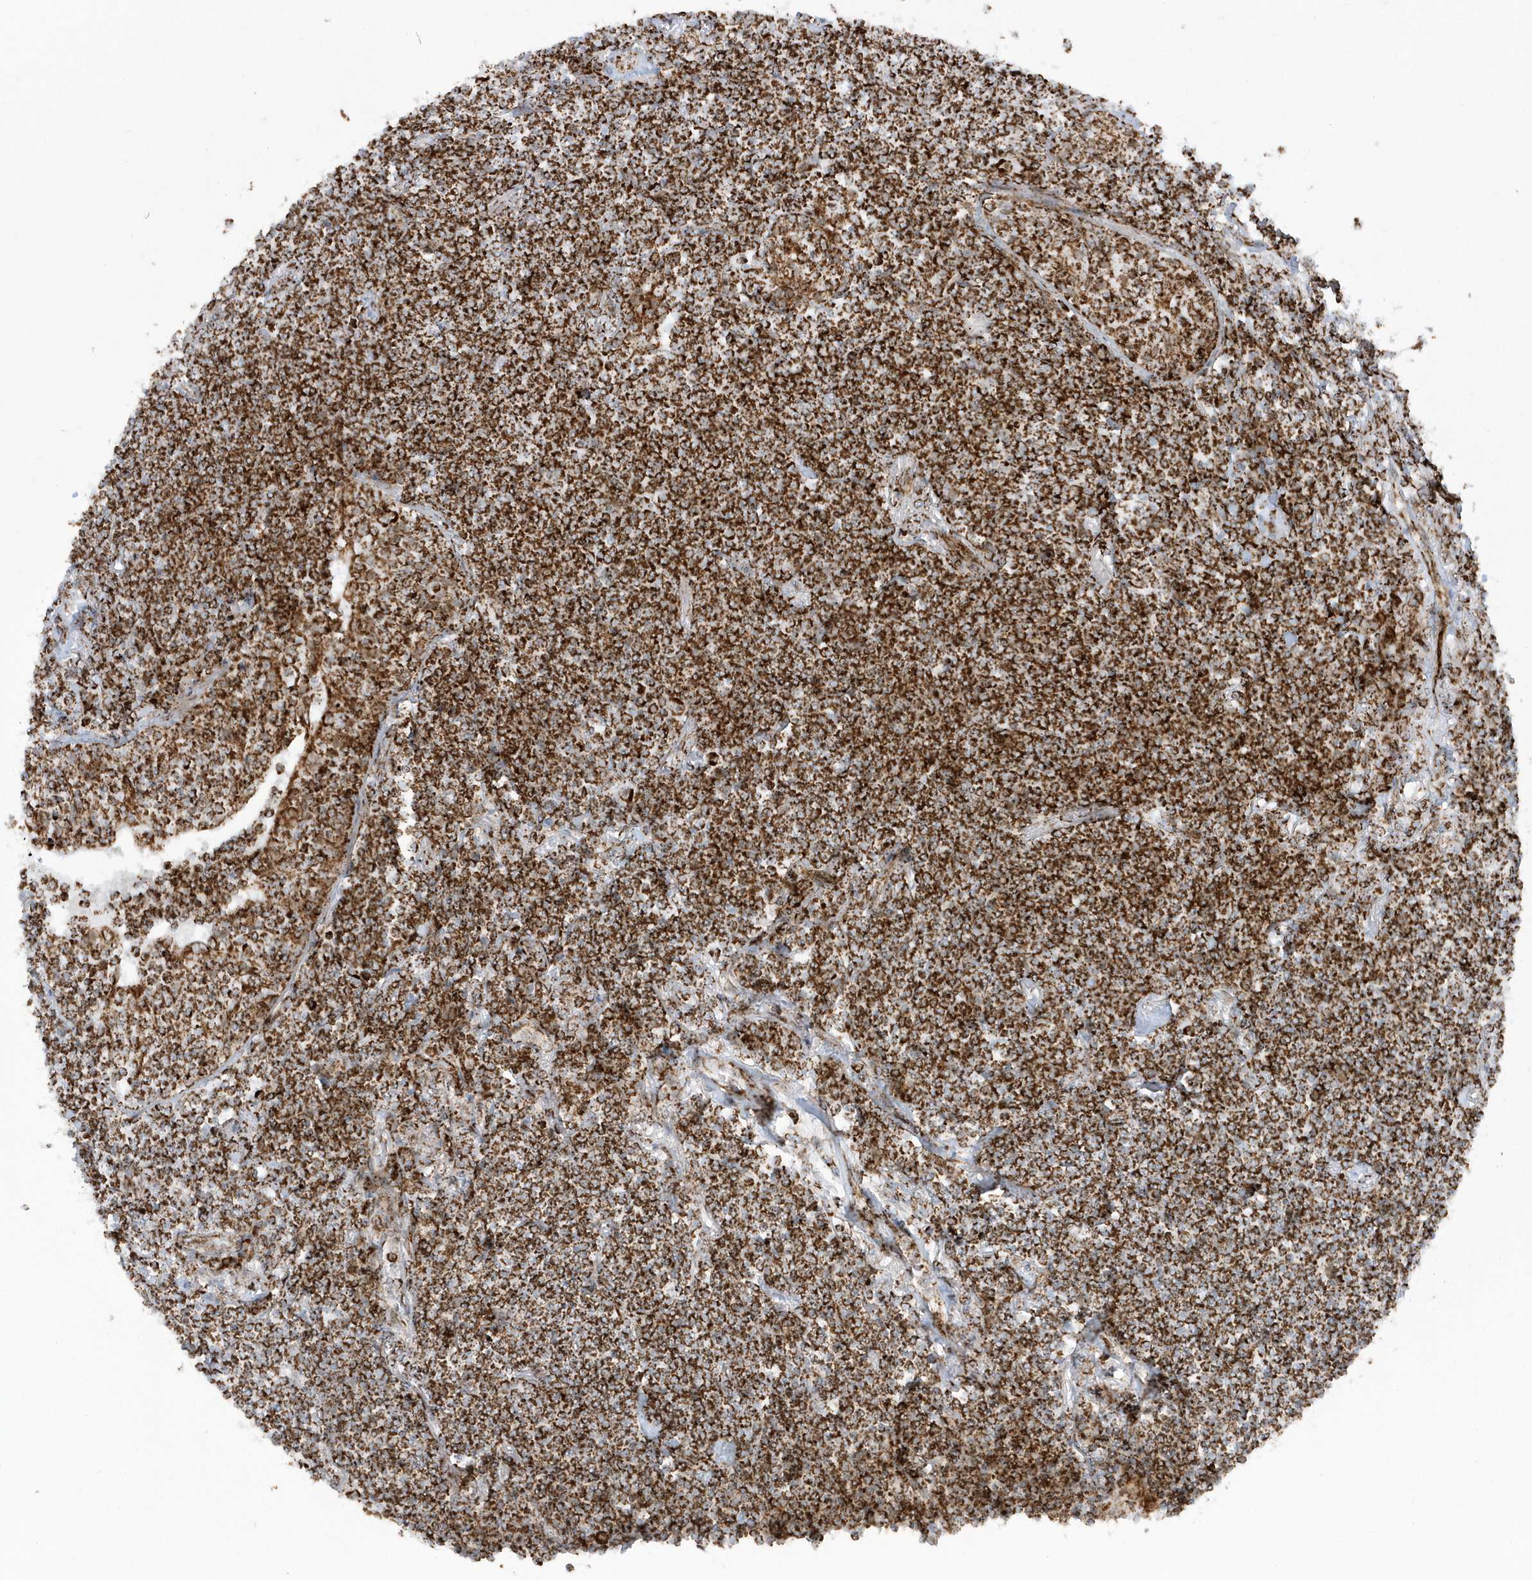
{"staining": {"intensity": "strong", "quantity": ">75%", "location": "cytoplasmic/membranous"}, "tissue": "lymphoma", "cell_type": "Tumor cells", "image_type": "cancer", "snomed": [{"axis": "morphology", "description": "Malignant lymphoma, non-Hodgkin's type, Low grade"}, {"axis": "topography", "description": "Lung"}], "caption": "Protein expression analysis of low-grade malignant lymphoma, non-Hodgkin's type demonstrates strong cytoplasmic/membranous positivity in about >75% of tumor cells. (Brightfield microscopy of DAB IHC at high magnification).", "gene": "CRY2", "patient": {"sex": "female", "age": 71}}